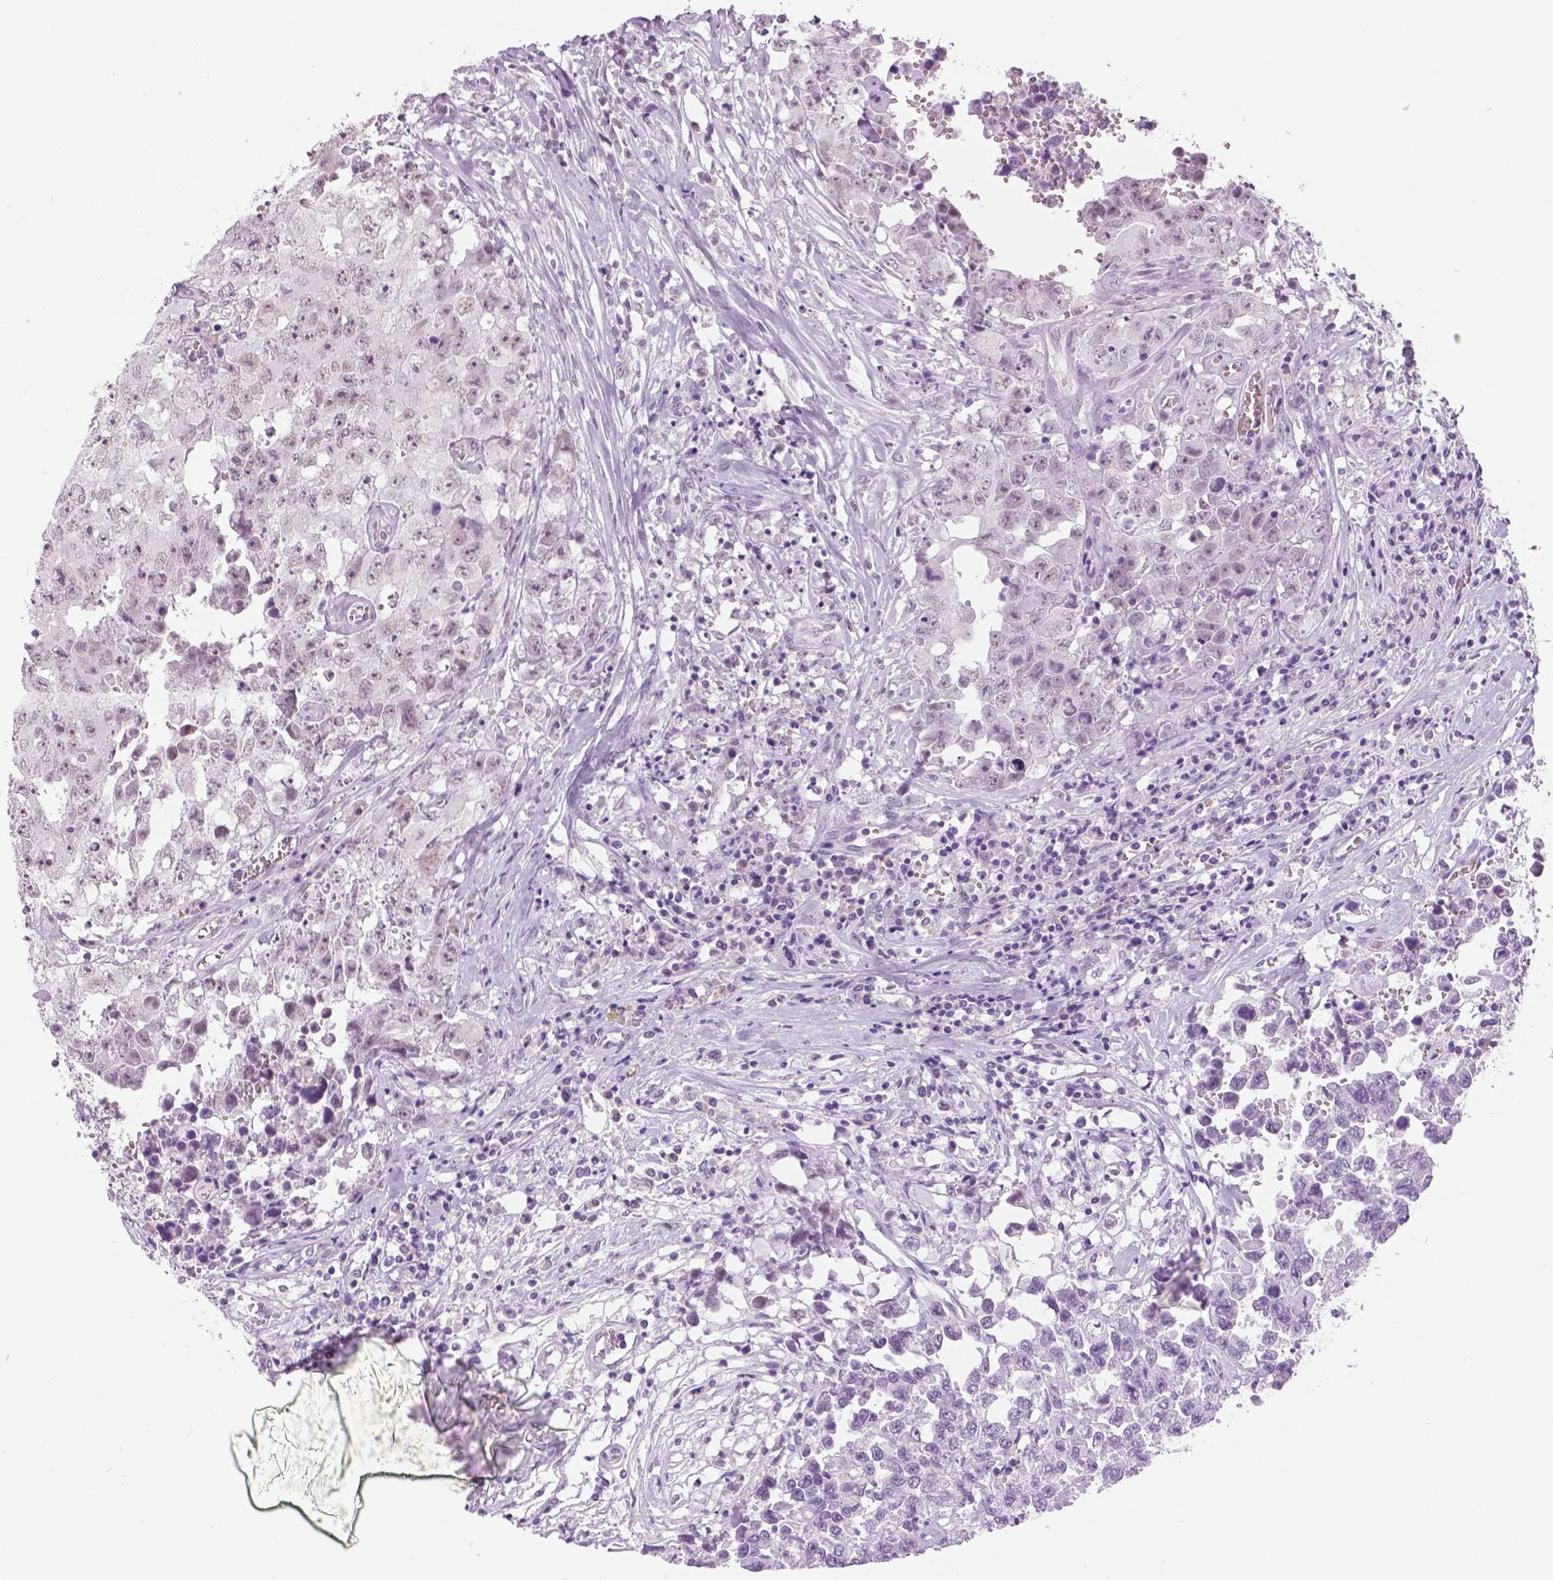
{"staining": {"intensity": "weak", "quantity": "<25%", "location": "nuclear"}, "tissue": "testis cancer", "cell_type": "Tumor cells", "image_type": "cancer", "snomed": [{"axis": "morphology", "description": "Carcinoma, Embryonal, NOS"}, {"axis": "topography", "description": "Testis"}], "caption": "The IHC image has no significant positivity in tumor cells of embryonal carcinoma (testis) tissue. (Immunohistochemistry (ihc), brightfield microscopy, high magnification).", "gene": "MYOM1", "patient": {"sex": "male", "age": 36}}